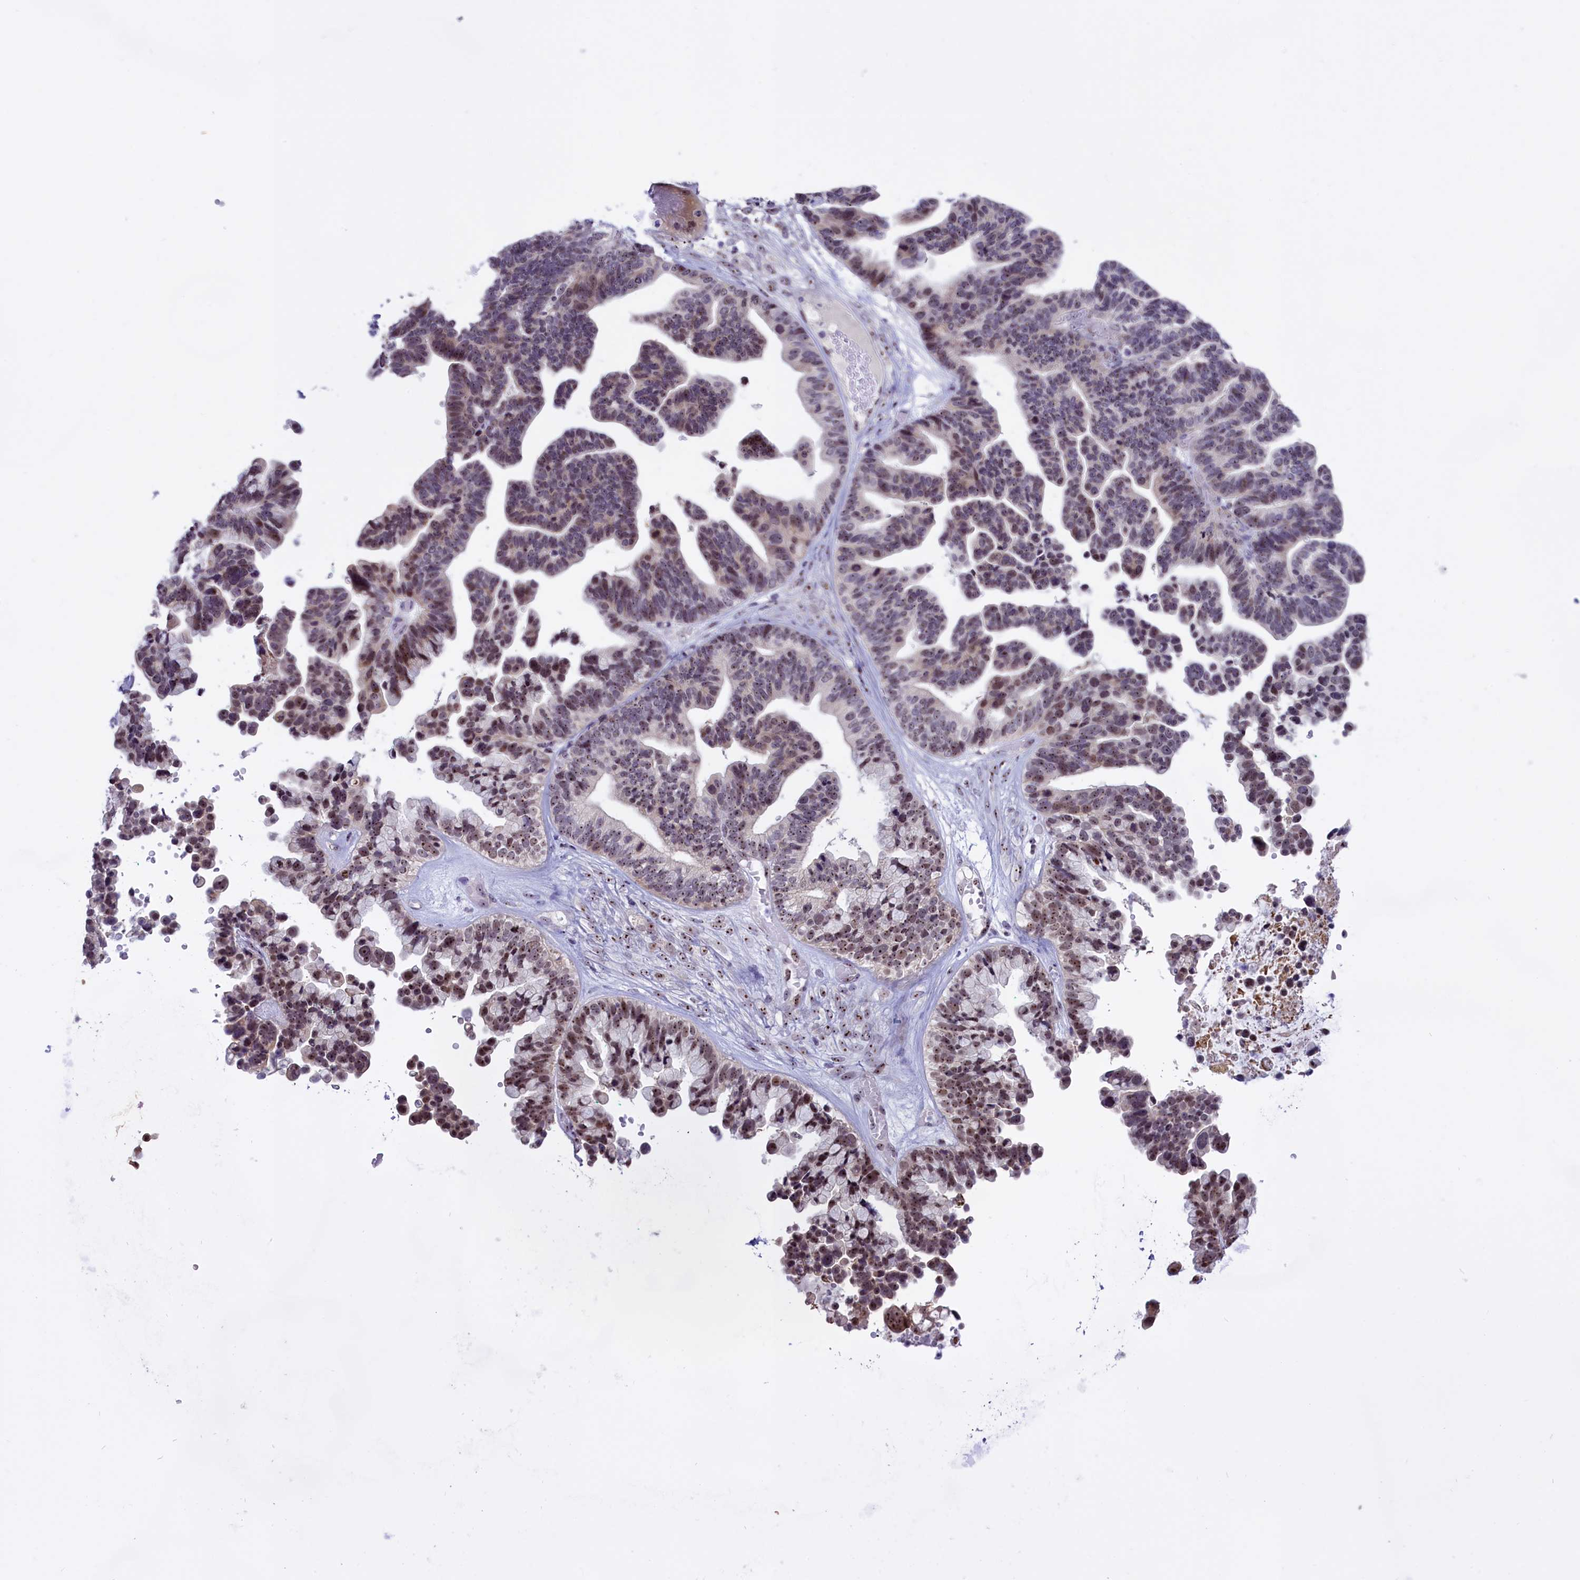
{"staining": {"intensity": "moderate", "quantity": ">75%", "location": "nuclear"}, "tissue": "ovarian cancer", "cell_type": "Tumor cells", "image_type": "cancer", "snomed": [{"axis": "morphology", "description": "Cystadenocarcinoma, serous, NOS"}, {"axis": "topography", "description": "Ovary"}], "caption": "Immunohistochemical staining of human serous cystadenocarcinoma (ovarian) shows medium levels of moderate nuclear expression in about >75% of tumor cells. (DAB IHC with brightfield microscopy, high magnification).", "gene": "TBL3", "patient": {"sex": "female", "age": 56}}